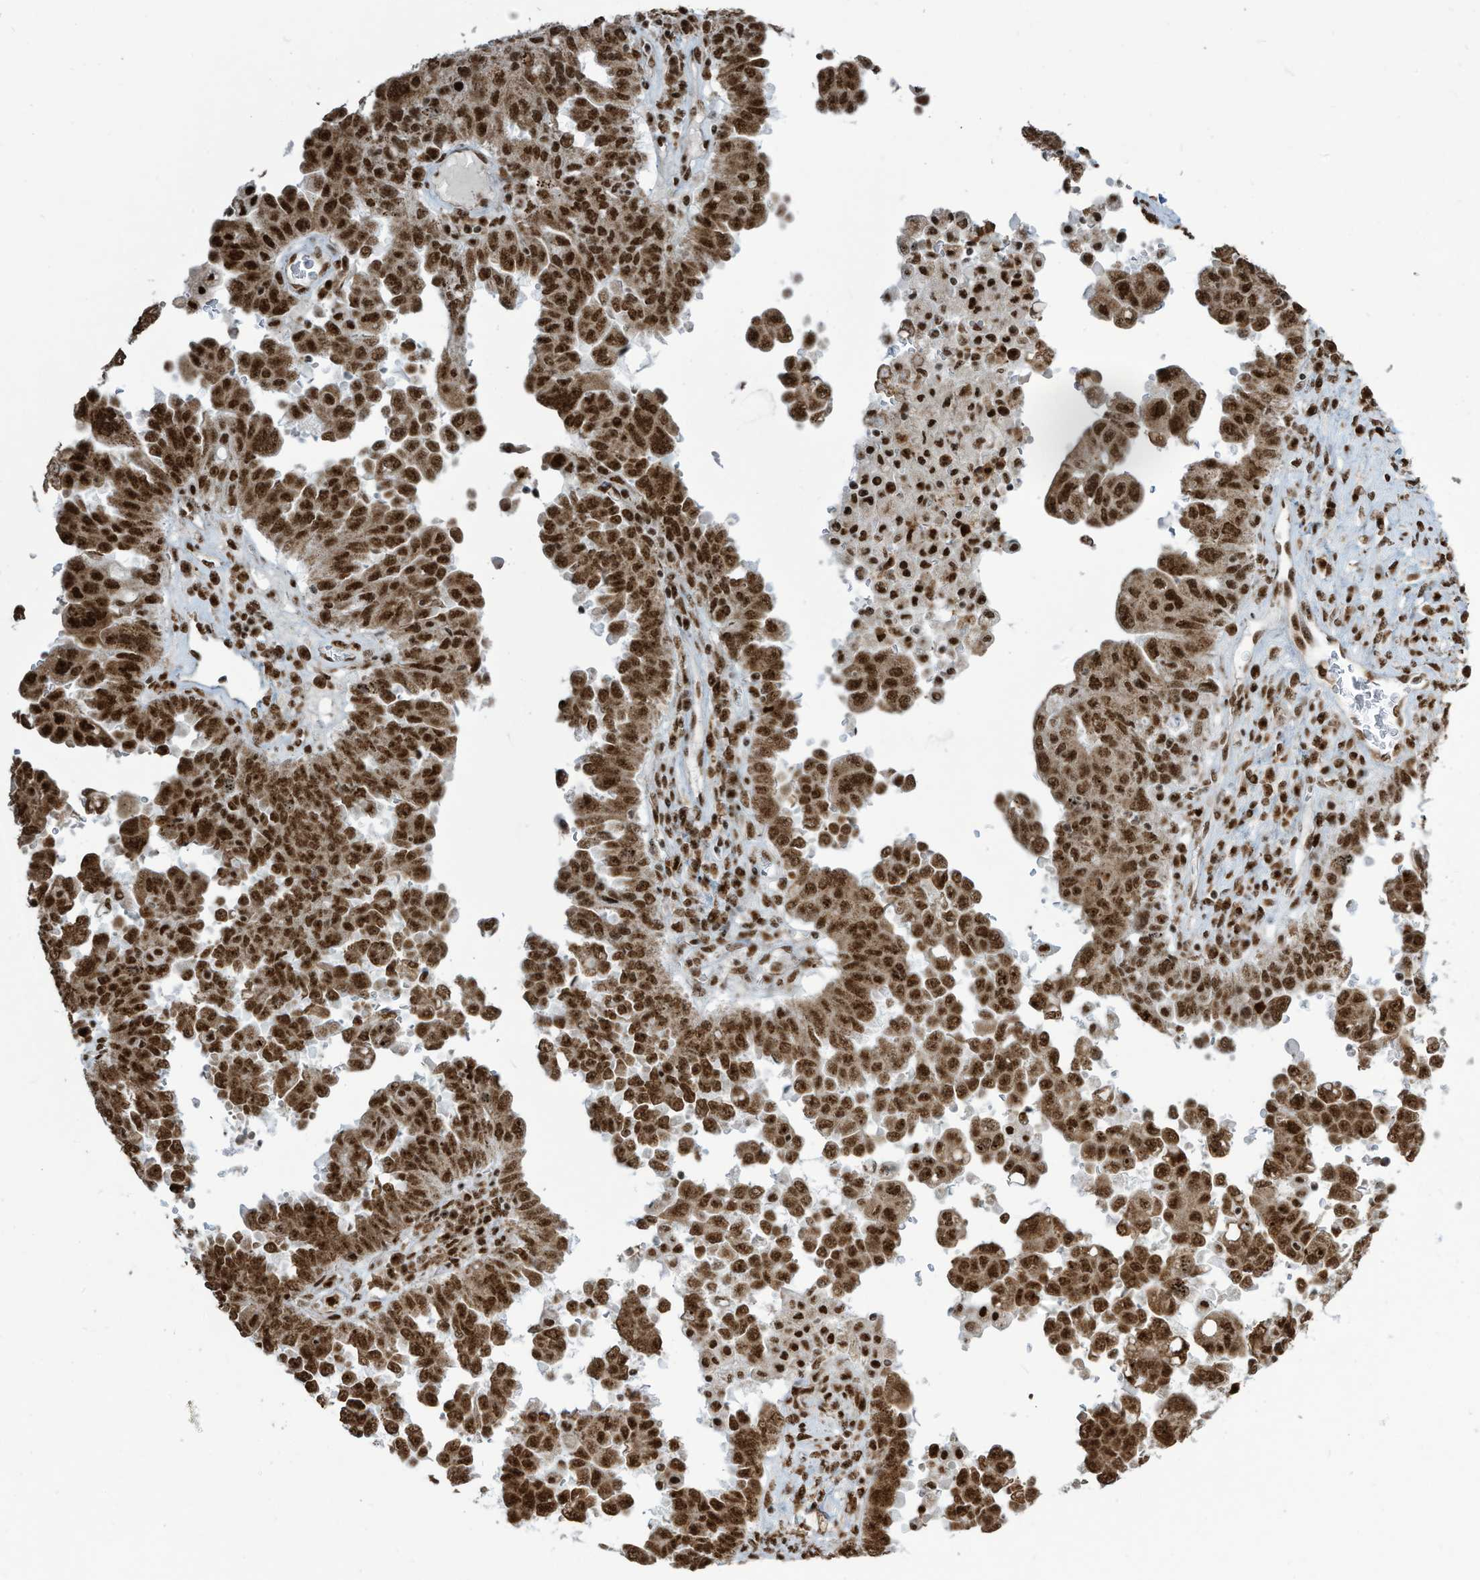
{"staining": {"intensity": "strong", "quantity": ">75%", "location": "nuclear"}, "tissue": "ovarian cancer", "cell_type": "Tumor cells", "image_type": "cancer", "snomed": [{"axis": "morphology", "description": "Carcinoma, endometroid"}, {"axis": "topography", "description": "Ovary"}], "caption": "Brown immunohistochemical staining in ovarian endometroid carcinoma reveals strong nuclear staining in approximately >75% of tumor cells.", "gene": "LBH", "patient": {"sex": "female", "age": 62}}